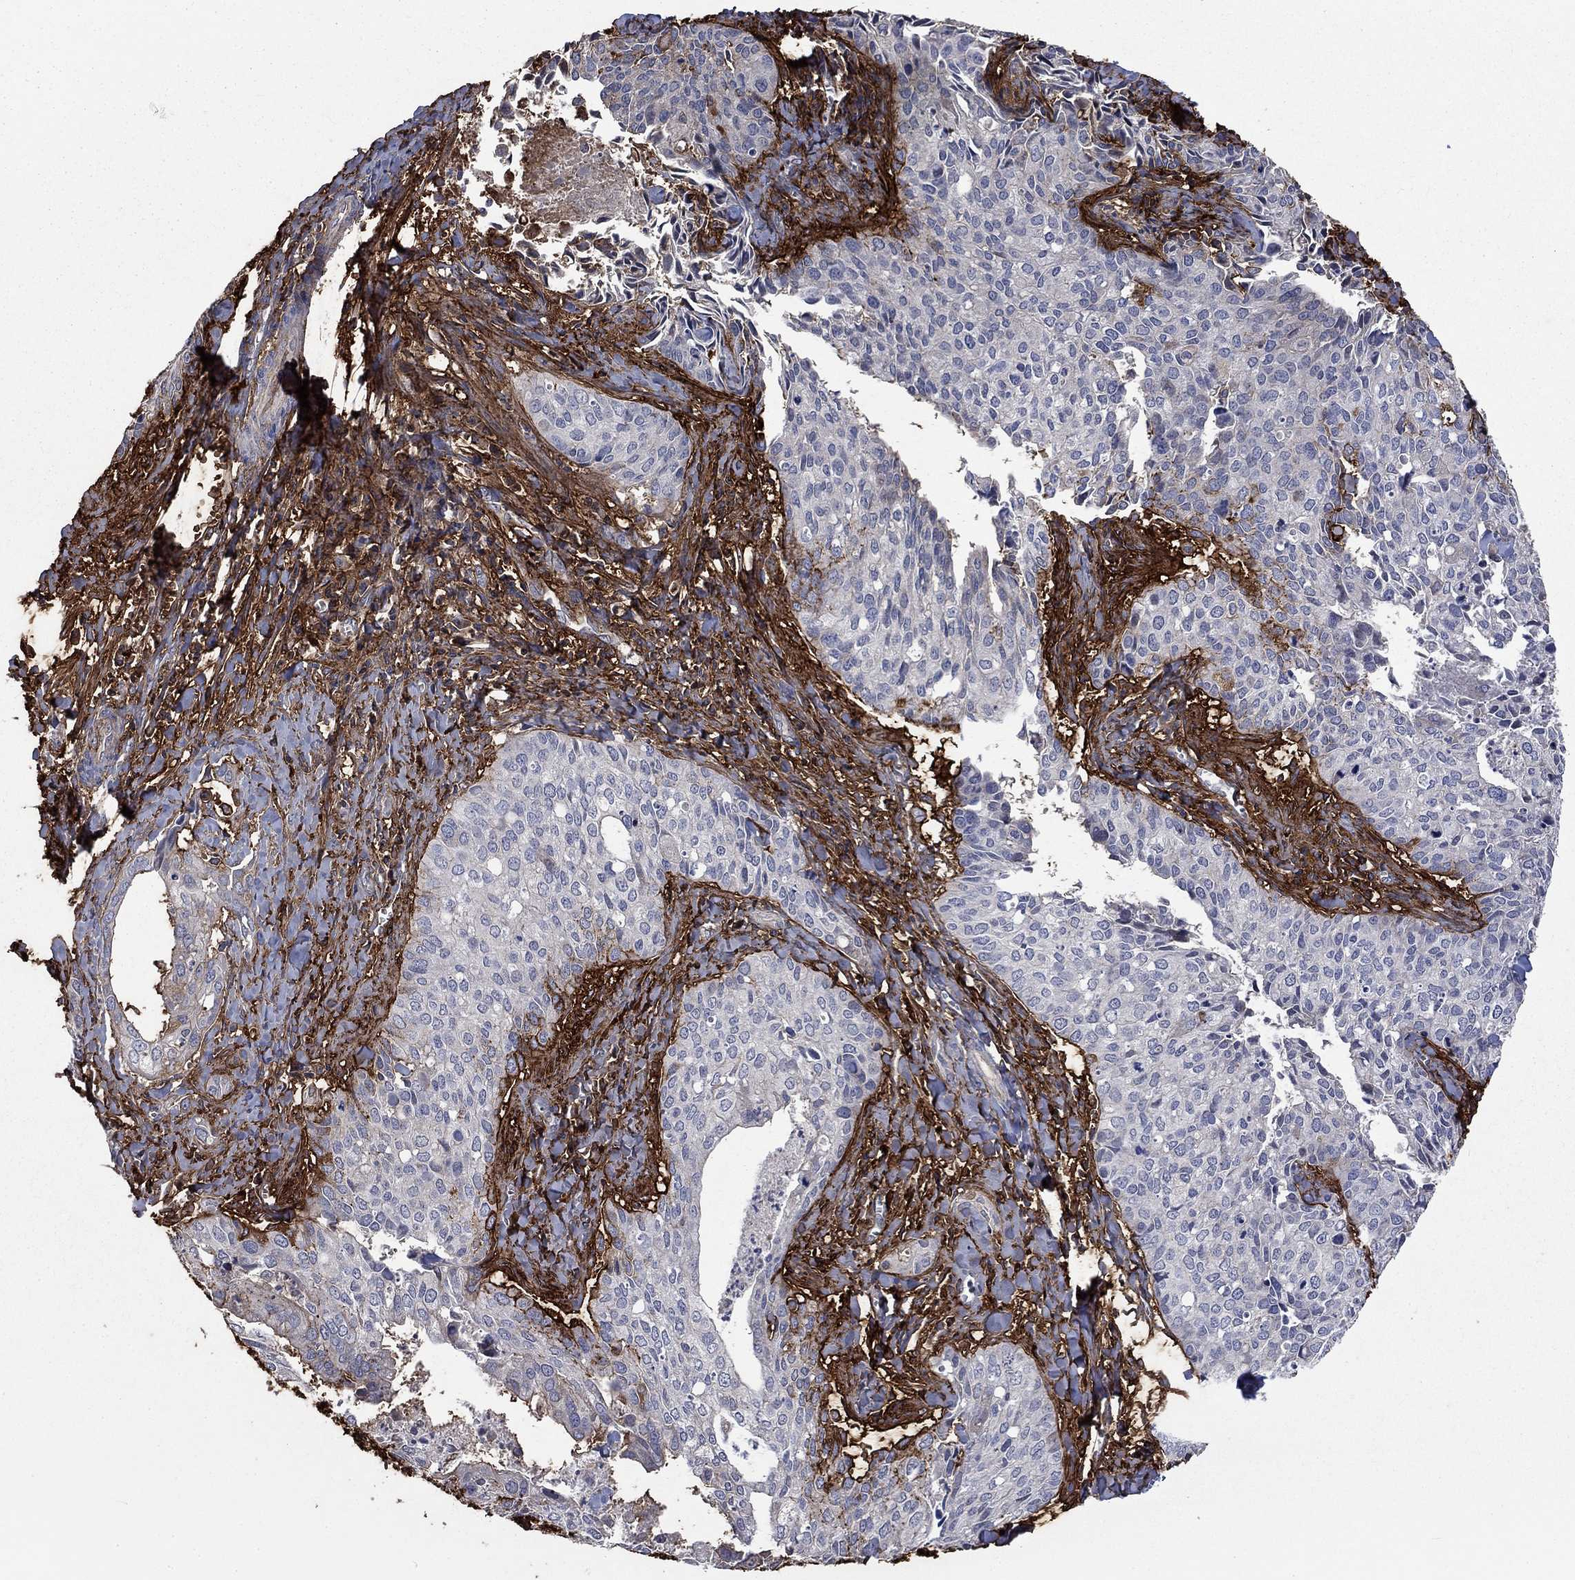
{"staining": {"intensity": "negative", "quantity": "none", "location": "none"}, "tissue": "cervical cancer", "cell_type": "Tumor cells", "image_type": "cancer", "snomed": [{"axis": "morphology", "description": "Squamous cell carcinoma, NOS"}, {"axis": "topography", "description": "Cervix"}], "caption": "Human cervical cancer (squamous cell carcinoma) stained for a protein using immunohistochemistry (IHC) displays no staining in tumor cells.", "gene": "VCAN", "patient": {"sex": "female", "age": 29}}